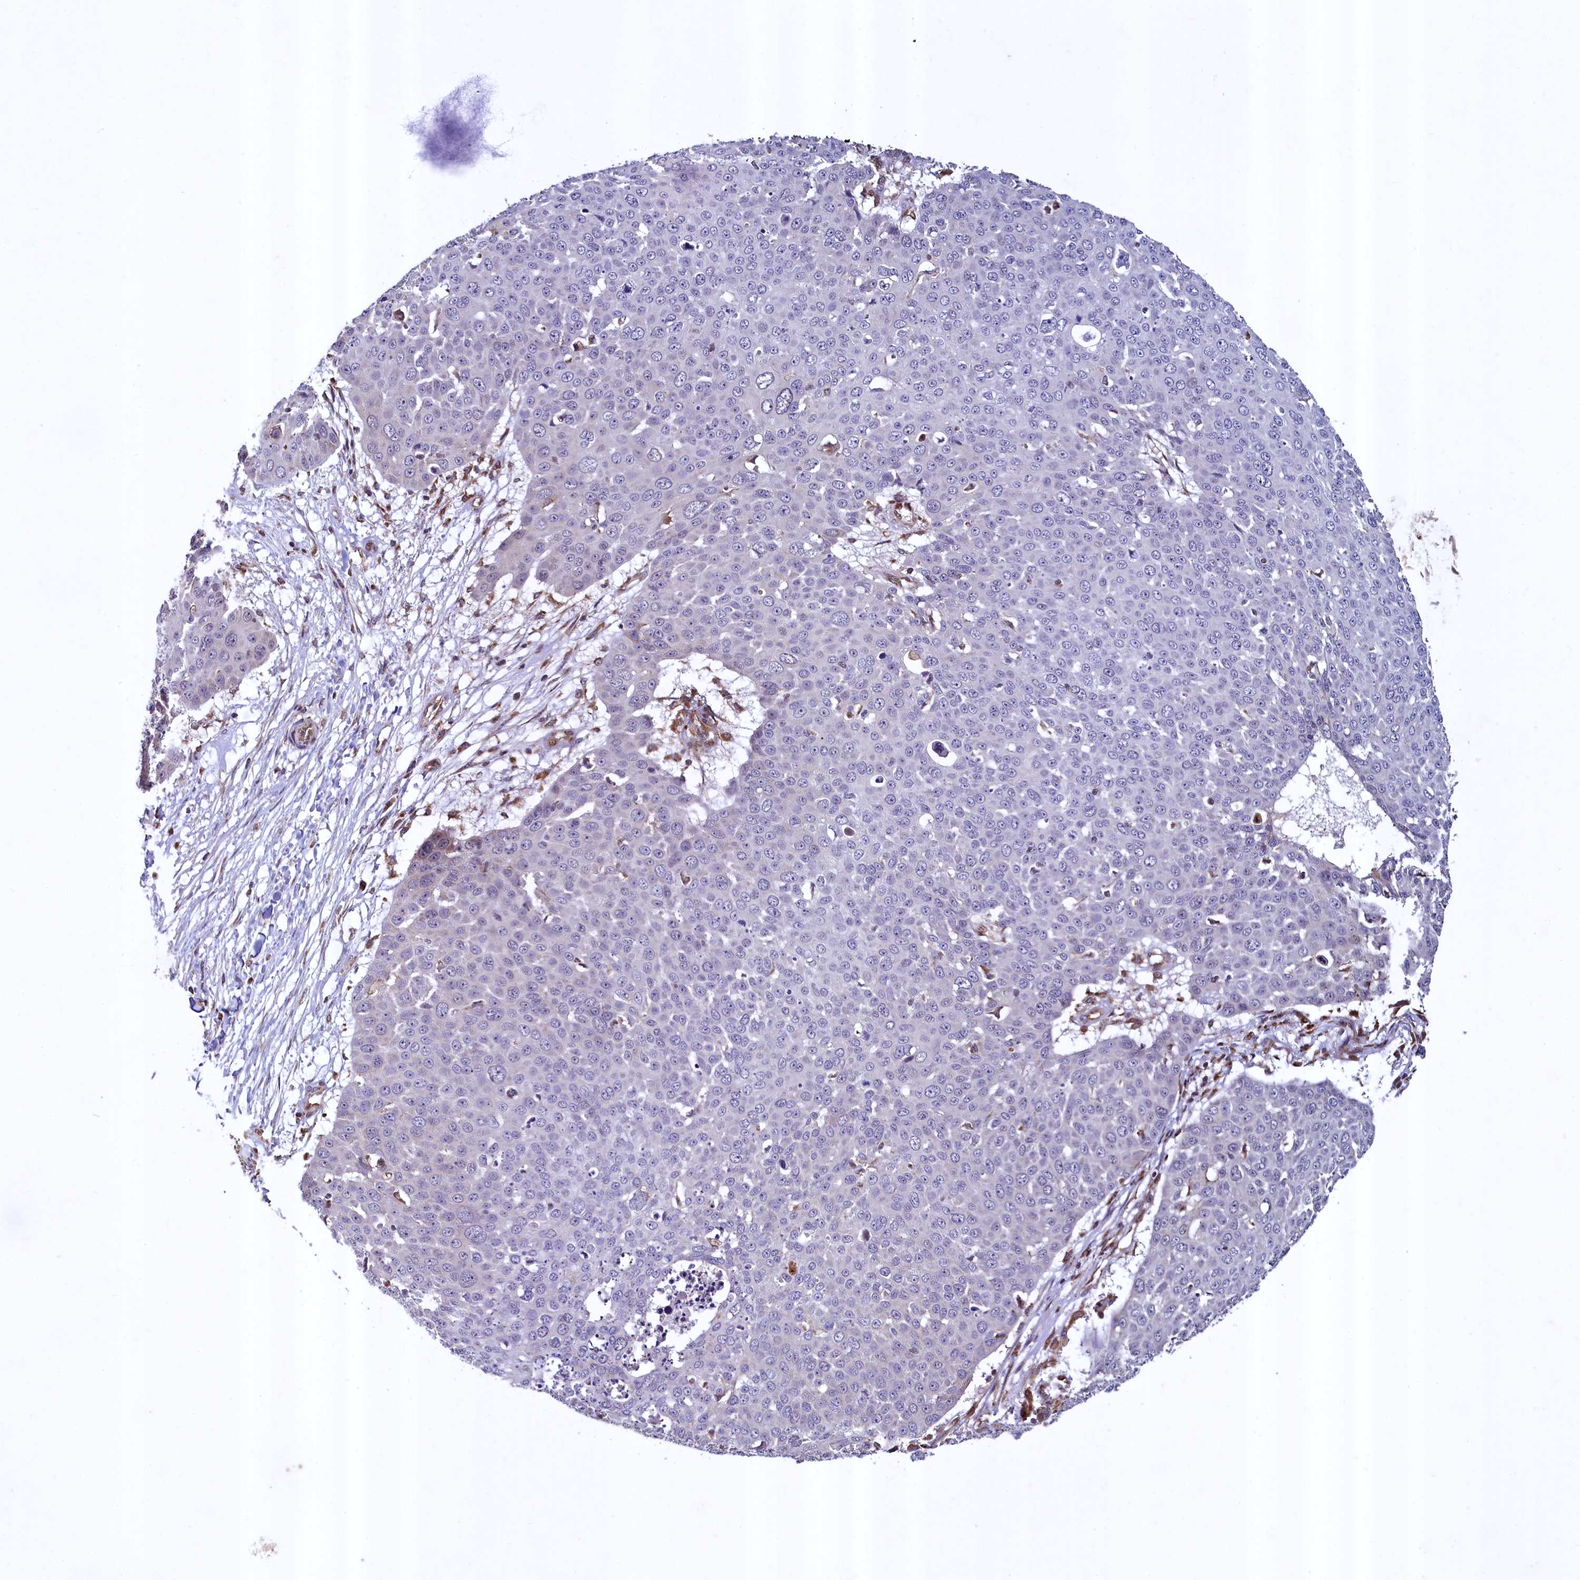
{"staining": {"intensity": "negative", "quantity": "none", "location": "none"}, "tissue": "skin cancer", "cell_type": "Tumor cells", "image_type": "cancer", "snomed": [{"axis": "morphology", "description": "Squamous cell carcinoma, NOS"}, {"axis": "topography", "description": "Skin"}], "caption": "Immunohistochemistry image of neoplastic tissue: human skin cancer stained with DAB shows no significant protein positivity in tumor cells.", "gene": "ZNF577", "patient": {"sex": "male", "age": 71}}